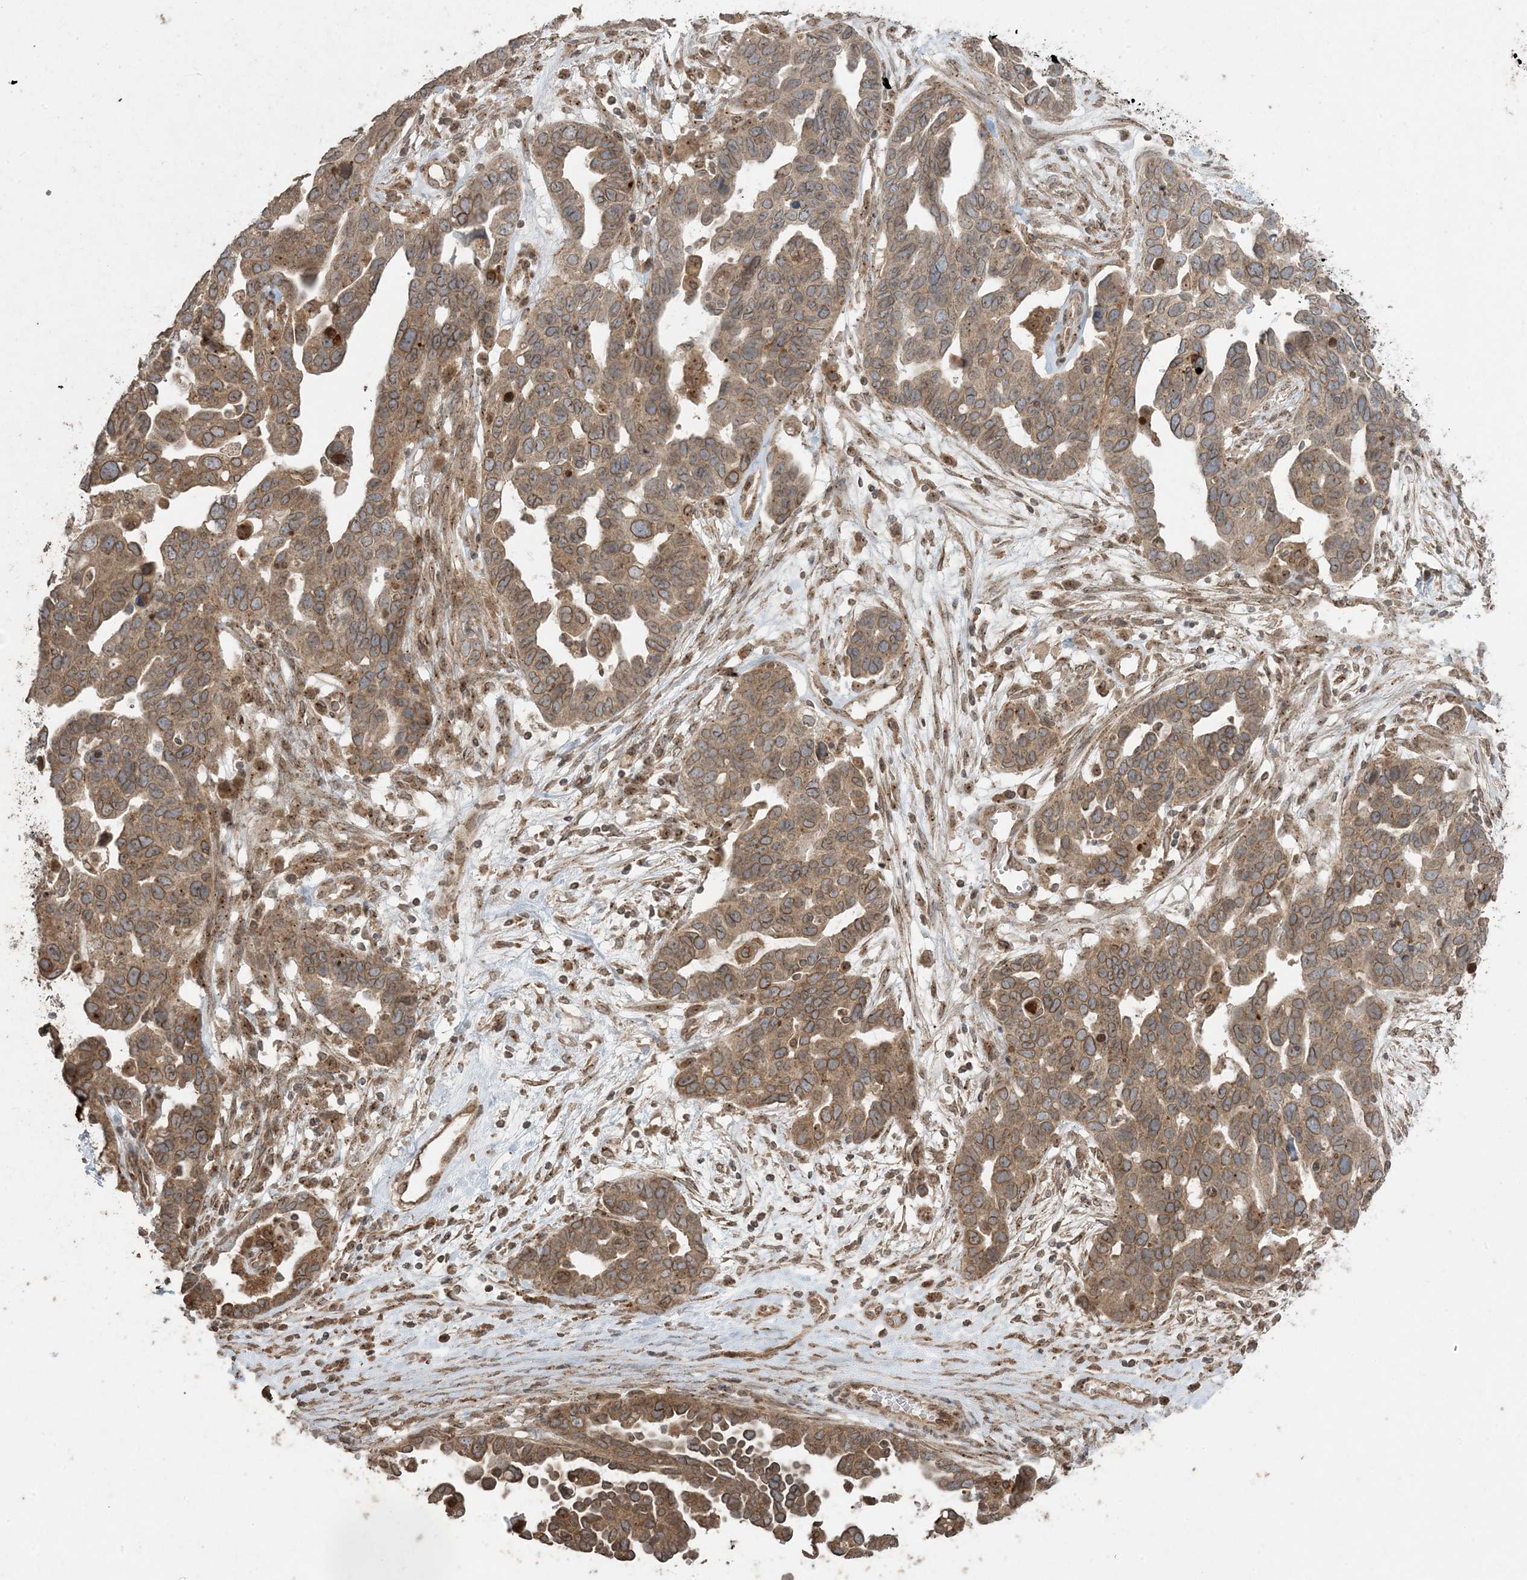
{"staining": {"intensity": "moderate", "quantity": ">75%", "location": "cytoplasmic/membranous,nuclear"}, "tissue": "ovarian cancer", "cell_type": "Tumor cells", "image_type": "cancer", "snomed": [{"axis": "morphology", "description": "Cystadenocarcinoma, serous, NOS"}, {"axis": "topography", "description": "Ovary"}], "caption": "Immunohistochemical staining of ovarian cancer exhibits medium levels of moderate cytoplasmic/membranous and nuclear positivity in about >75% of tumor cells. (Brightfield microscopy of DAB IHC at high magnification).", "gene": "DDX19B", "patient": {"sex": "female", "age": 54}}